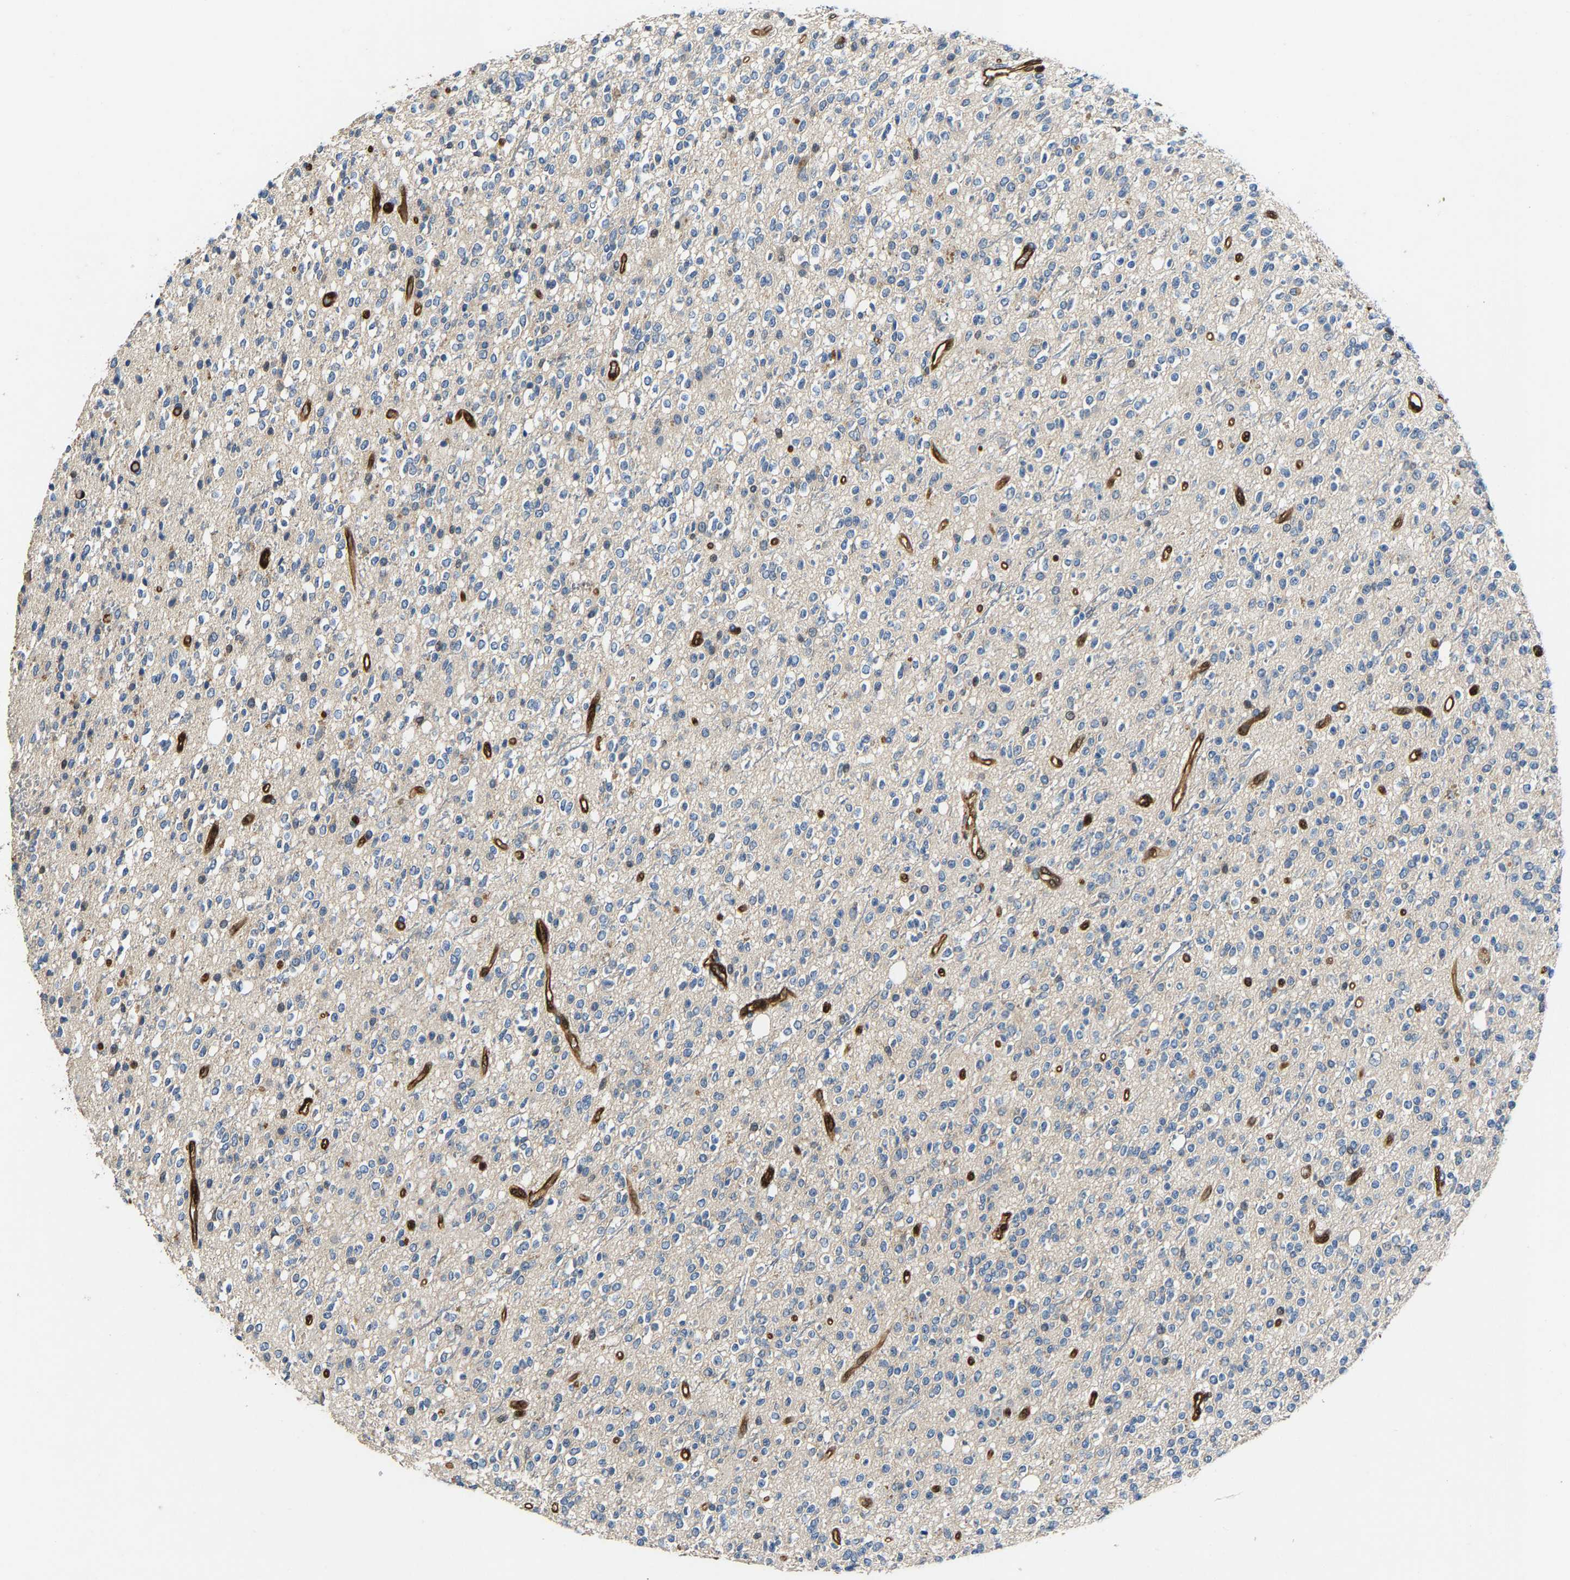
{"staining": {"intensity": "negative", "quantity": "none", "location": "none"}, "tissue": "glioma", "cell_type": "Tumor cells", "image_type": "cancer", "snomed": [{"axis": "morphology", "description": "Glioma, malignant, High grade"}, {"axis": "topography", "description": "Brain"}], "caption": "This micrograph is of malignant glioma (high-grade) stained with IHC to label a protein in brown with the nuclei are counter-stained blue. There is no positivity in tumor cells.", "gene": "GIMAP7", "patient": {"sex": "male", "age": 34}}